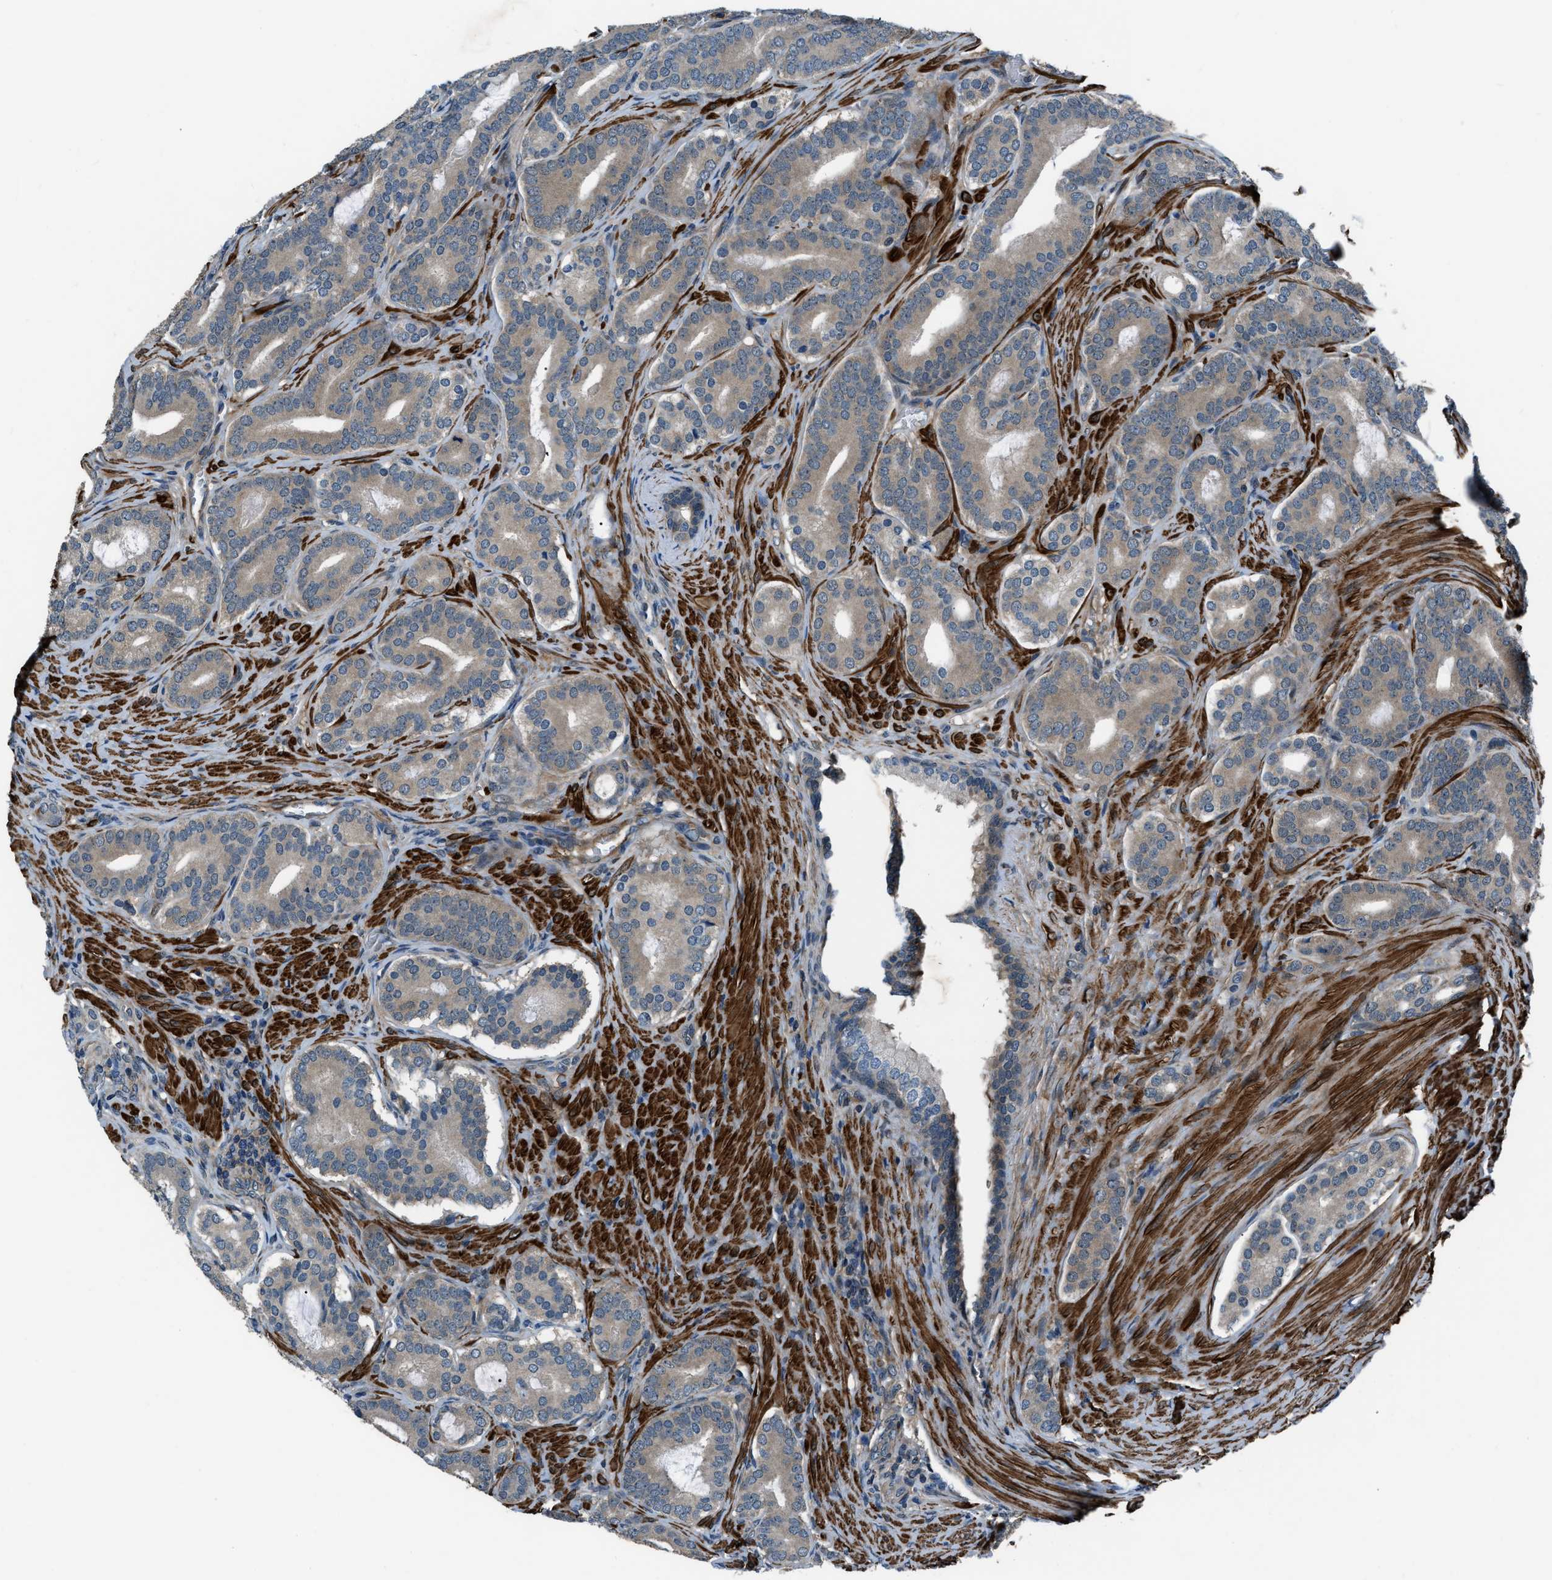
{"staining": {"intensity": "weak", "quantity": ">75%", "location": "cytoplasmic/membranous"}, "tissue": "prostate cancer", "cell_type": "Tumor cells", "image_type": "cancer", "snomed": [{"axis": "morphology", "description": "Adenocarcinoma, High grade"}, {"axis": "topography", "description": "Prostate"}], "caption": "An IHC image of tumor tissue is shown. Protein staining in brown labels weak cytoplasmic/membranous positivity in prostate adenocarcinoma (high-grade) within tumor cells.", "gene": "NUDCD3", "patient": {"sex": "male", "age": 60}}